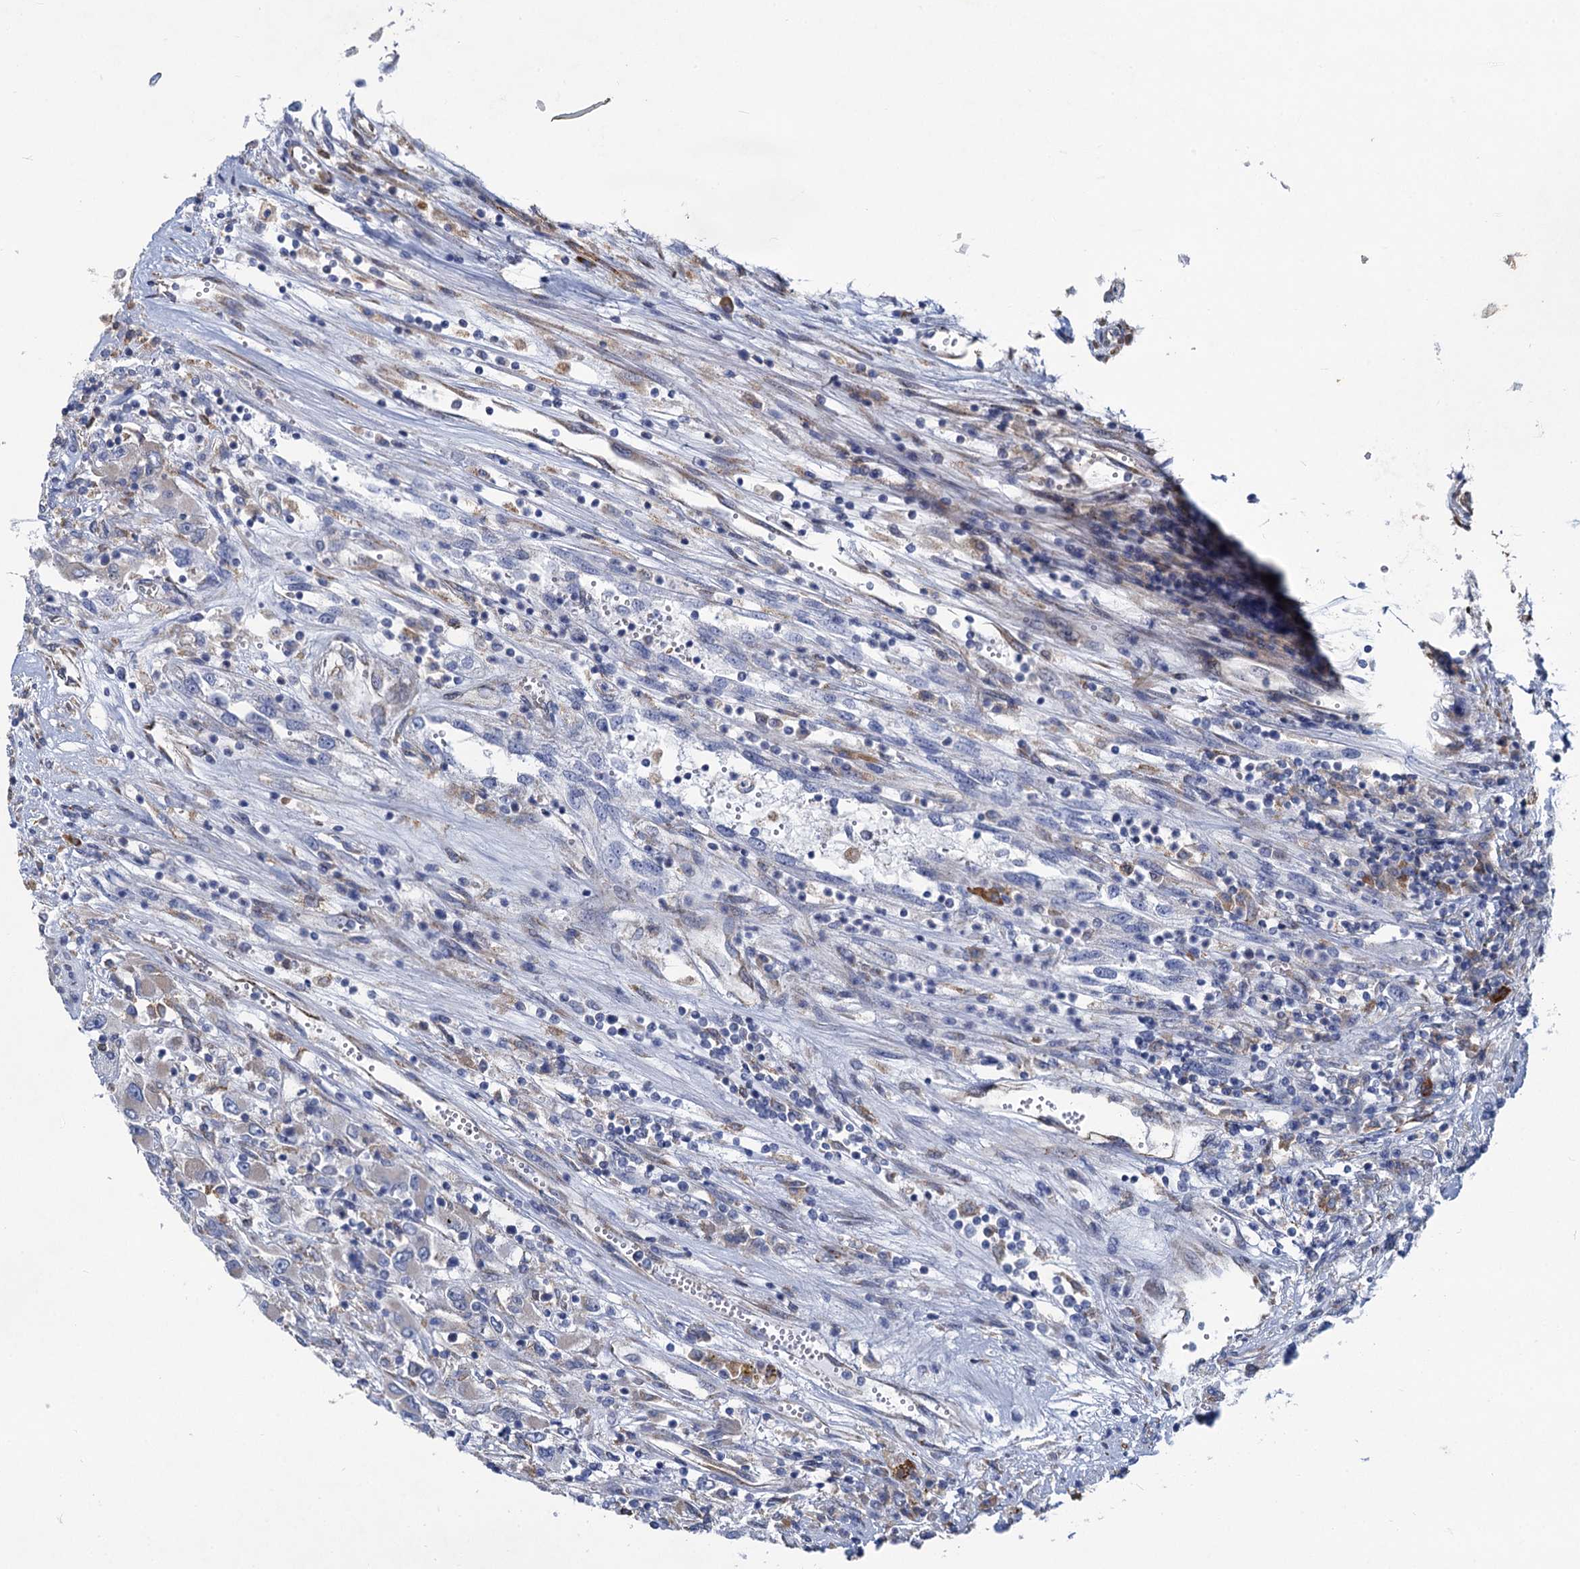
{"staining": {"intensity": "negative", "quantity": "none", "location": "none"}, "tissue": "renal cancer", "cell_type": "Tumor cells", "image_type": "cancer", "snomed": [{"axis": "morphology", "description": "Adenocarcinoma, NOS"}, {"axis": "topography", "description": "Kidney"}], "caption": "Micrograph shows no significant protein positivity in tumor cells of adenocarcinoma (renal).", "gene": "PRSS35", "patient": {"sex": "female", "age": 52}}